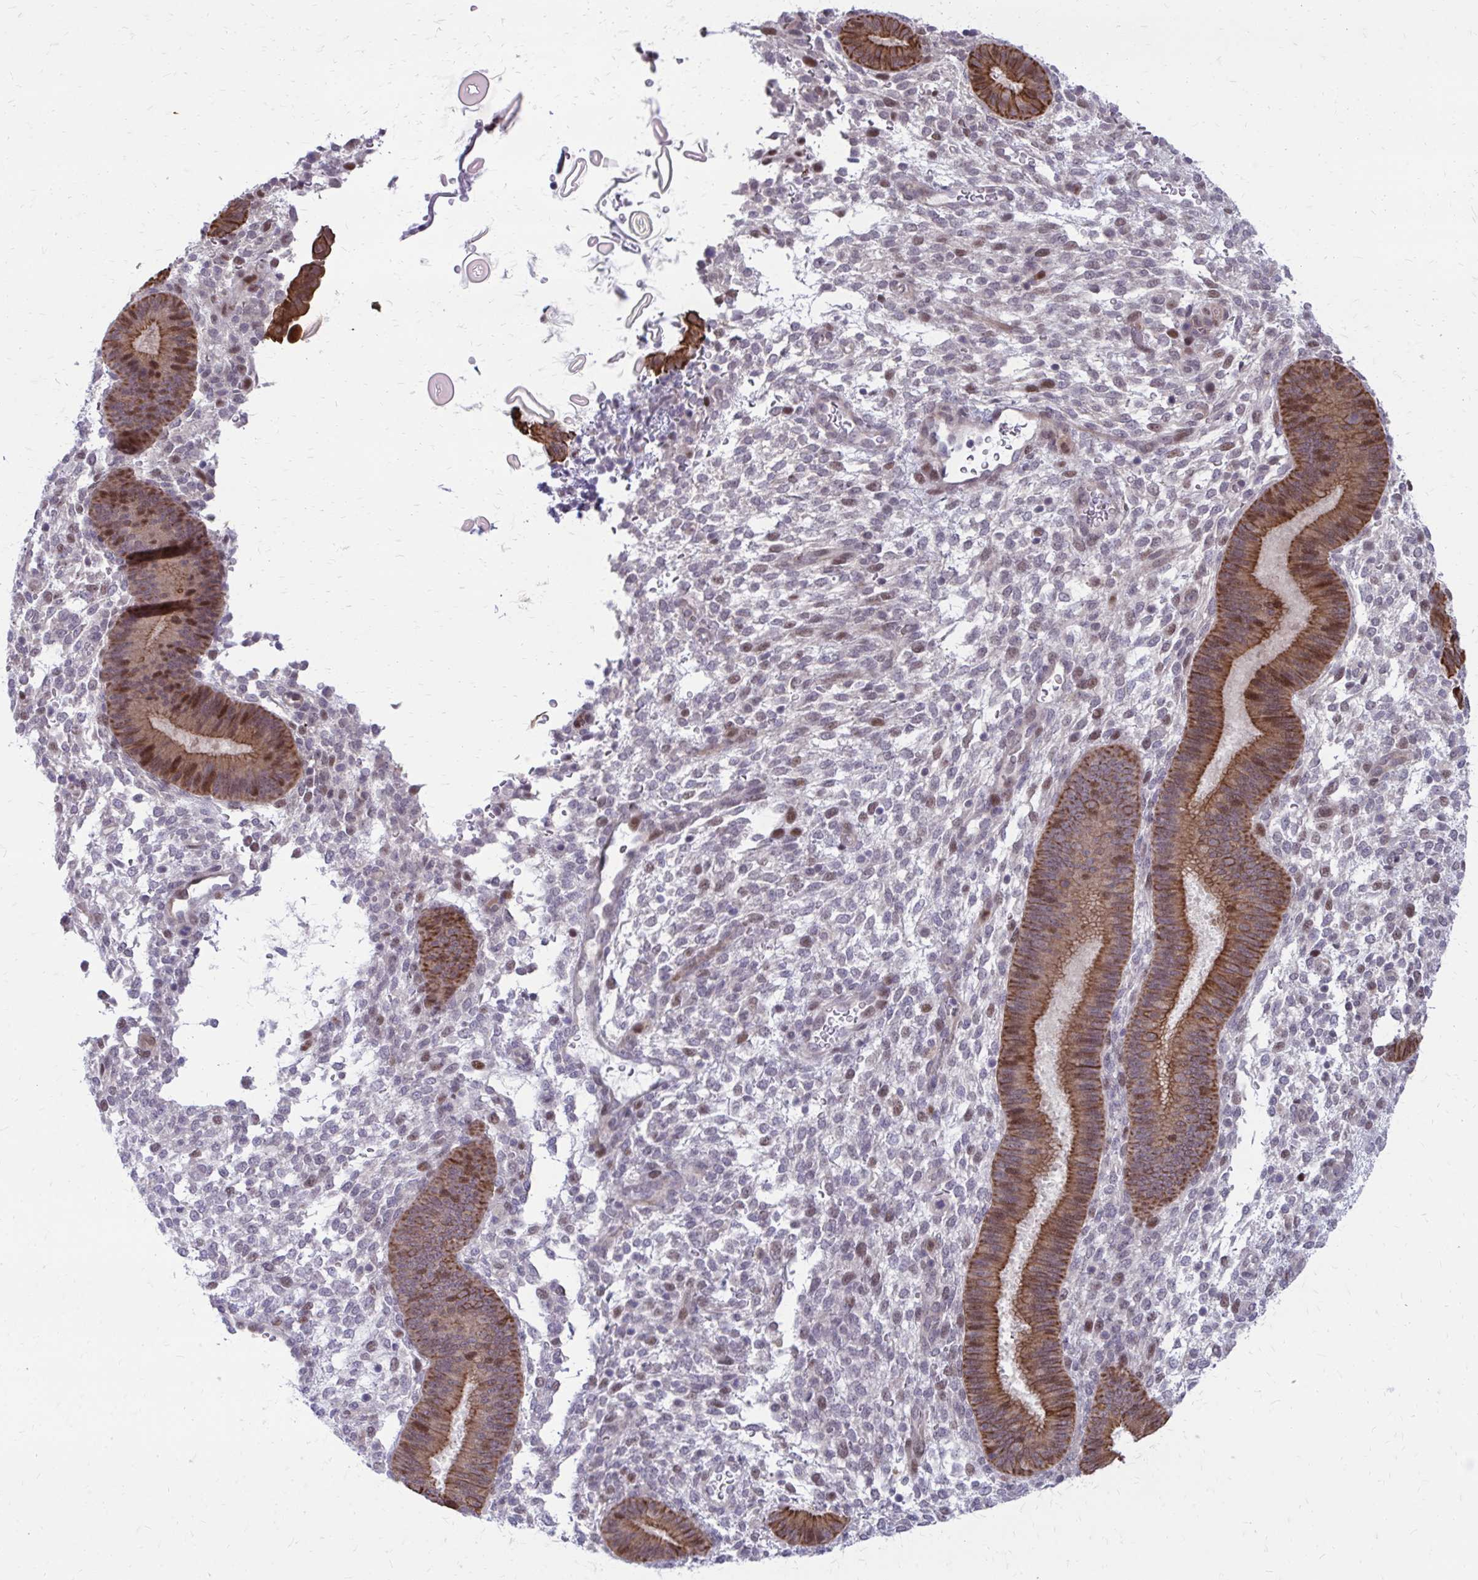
{"staining": {"intensity": "moderate", "quantity": "<25%", "location": "nuclear"}, "tissue": "endometrium", "cell_type": "Cells in endometrial stroma", "image_type": "normal", "snomed": [{"axis": "morphology", "description": "Normal tissue, NOS"}, {"axis": "topography", "description": "Endometrium"}], "caption": "Protein analysis of unremarkable endometrium exhibits moderate nuclear positivity in approximately <25% of cells in endometrial stroma.", "gene": "ANKRD30B", "patient": {"sex": "female", "age": 39}}